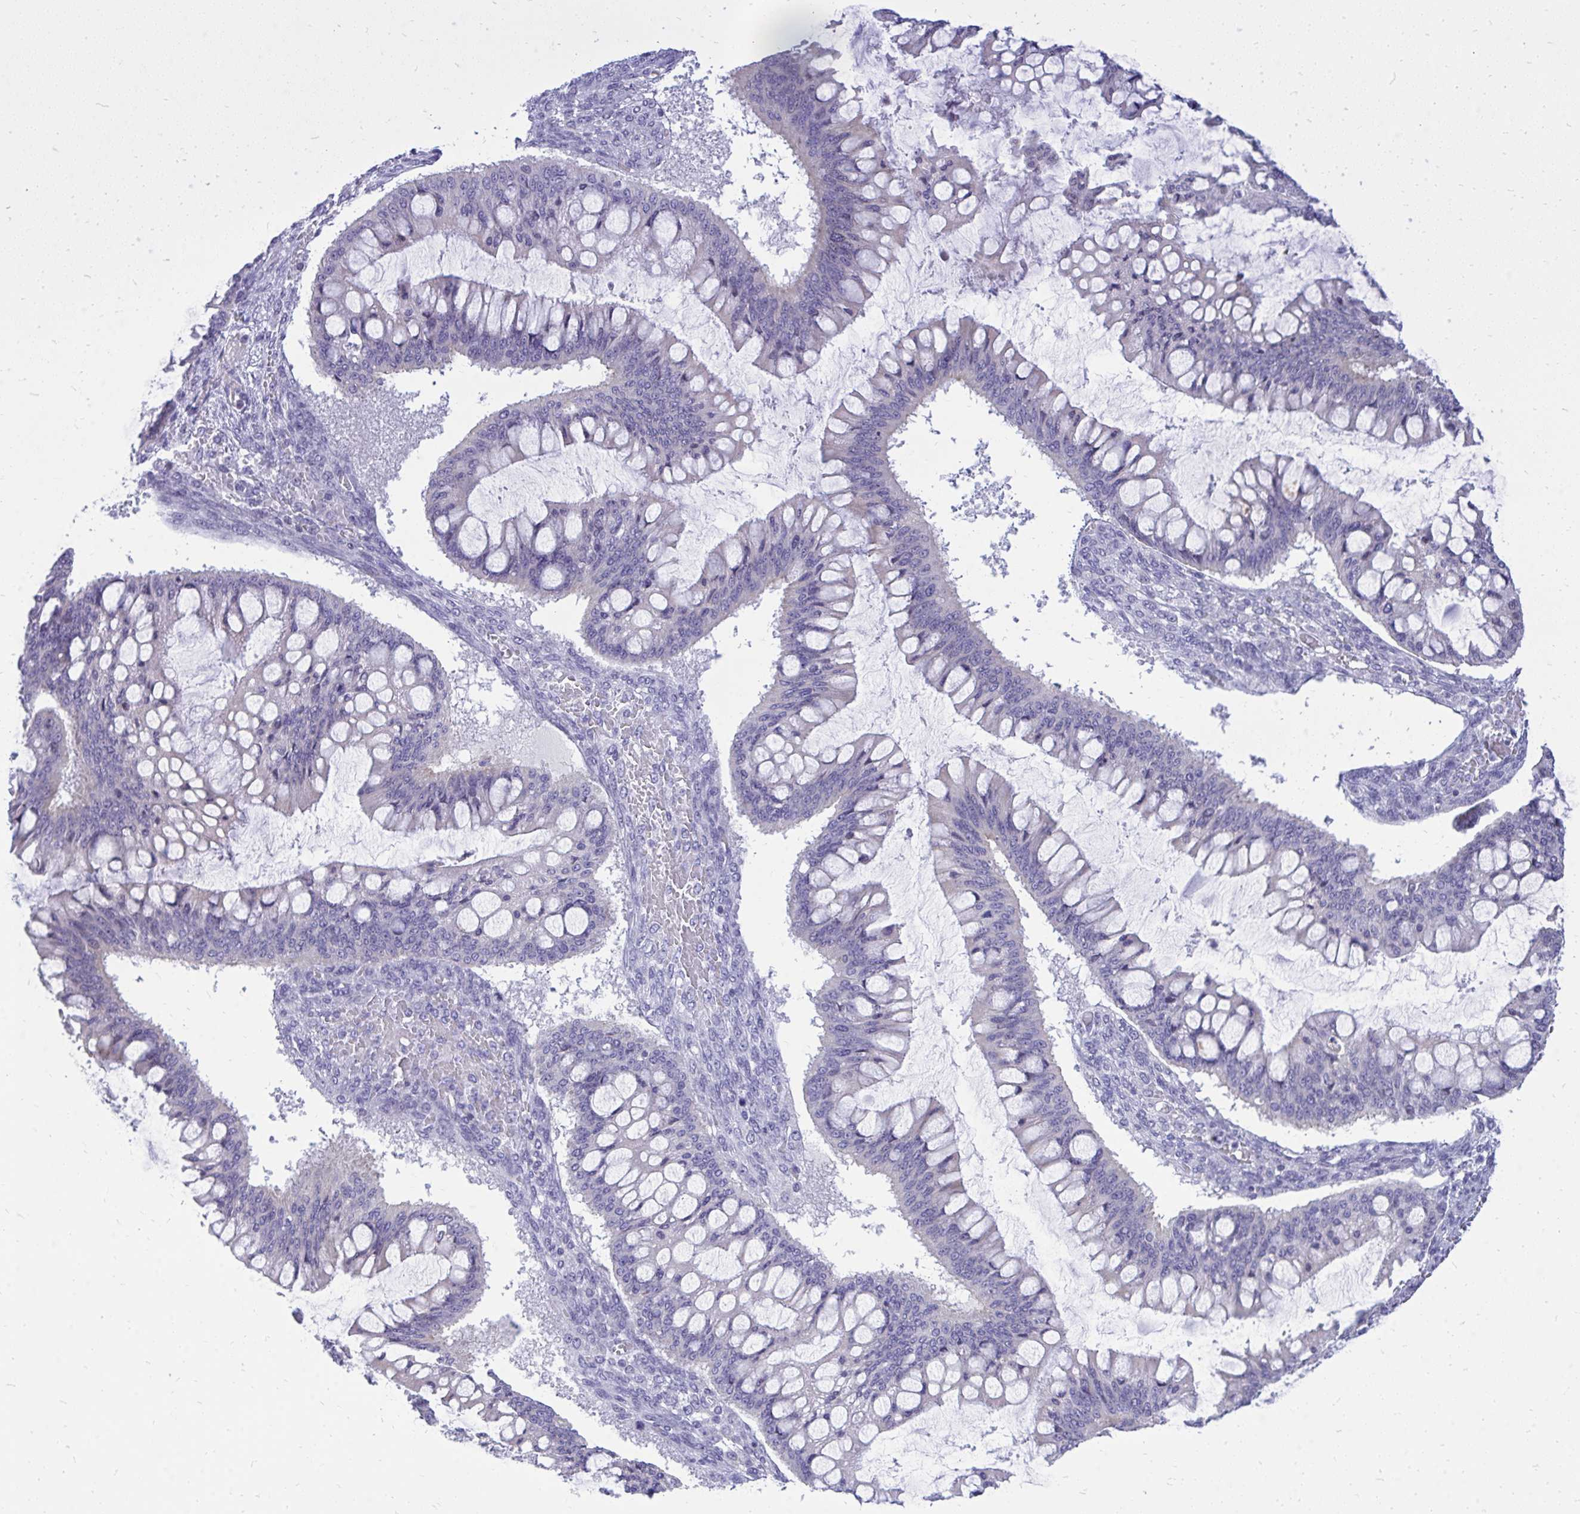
{"staining": {"intensity": "negative", "quantity": "none", "location": "none"}, "tissue": "ovarian cancer", "cell_type": "Tumor cells", "image_type": "cancer", "snomed": [{"axis": "morphology", "description": "Cystadenocarcinoma, mucinous, NOS"}, {"axis": "topography", "description": "Ovary"}], "caption": "Histopathology image shows no protein expression in tumor cells of mucinous cystadenocarcinoma (ovarian) tissue.", "gene": "GABRA1", "patient": {"sex": "female", "age": 73}}